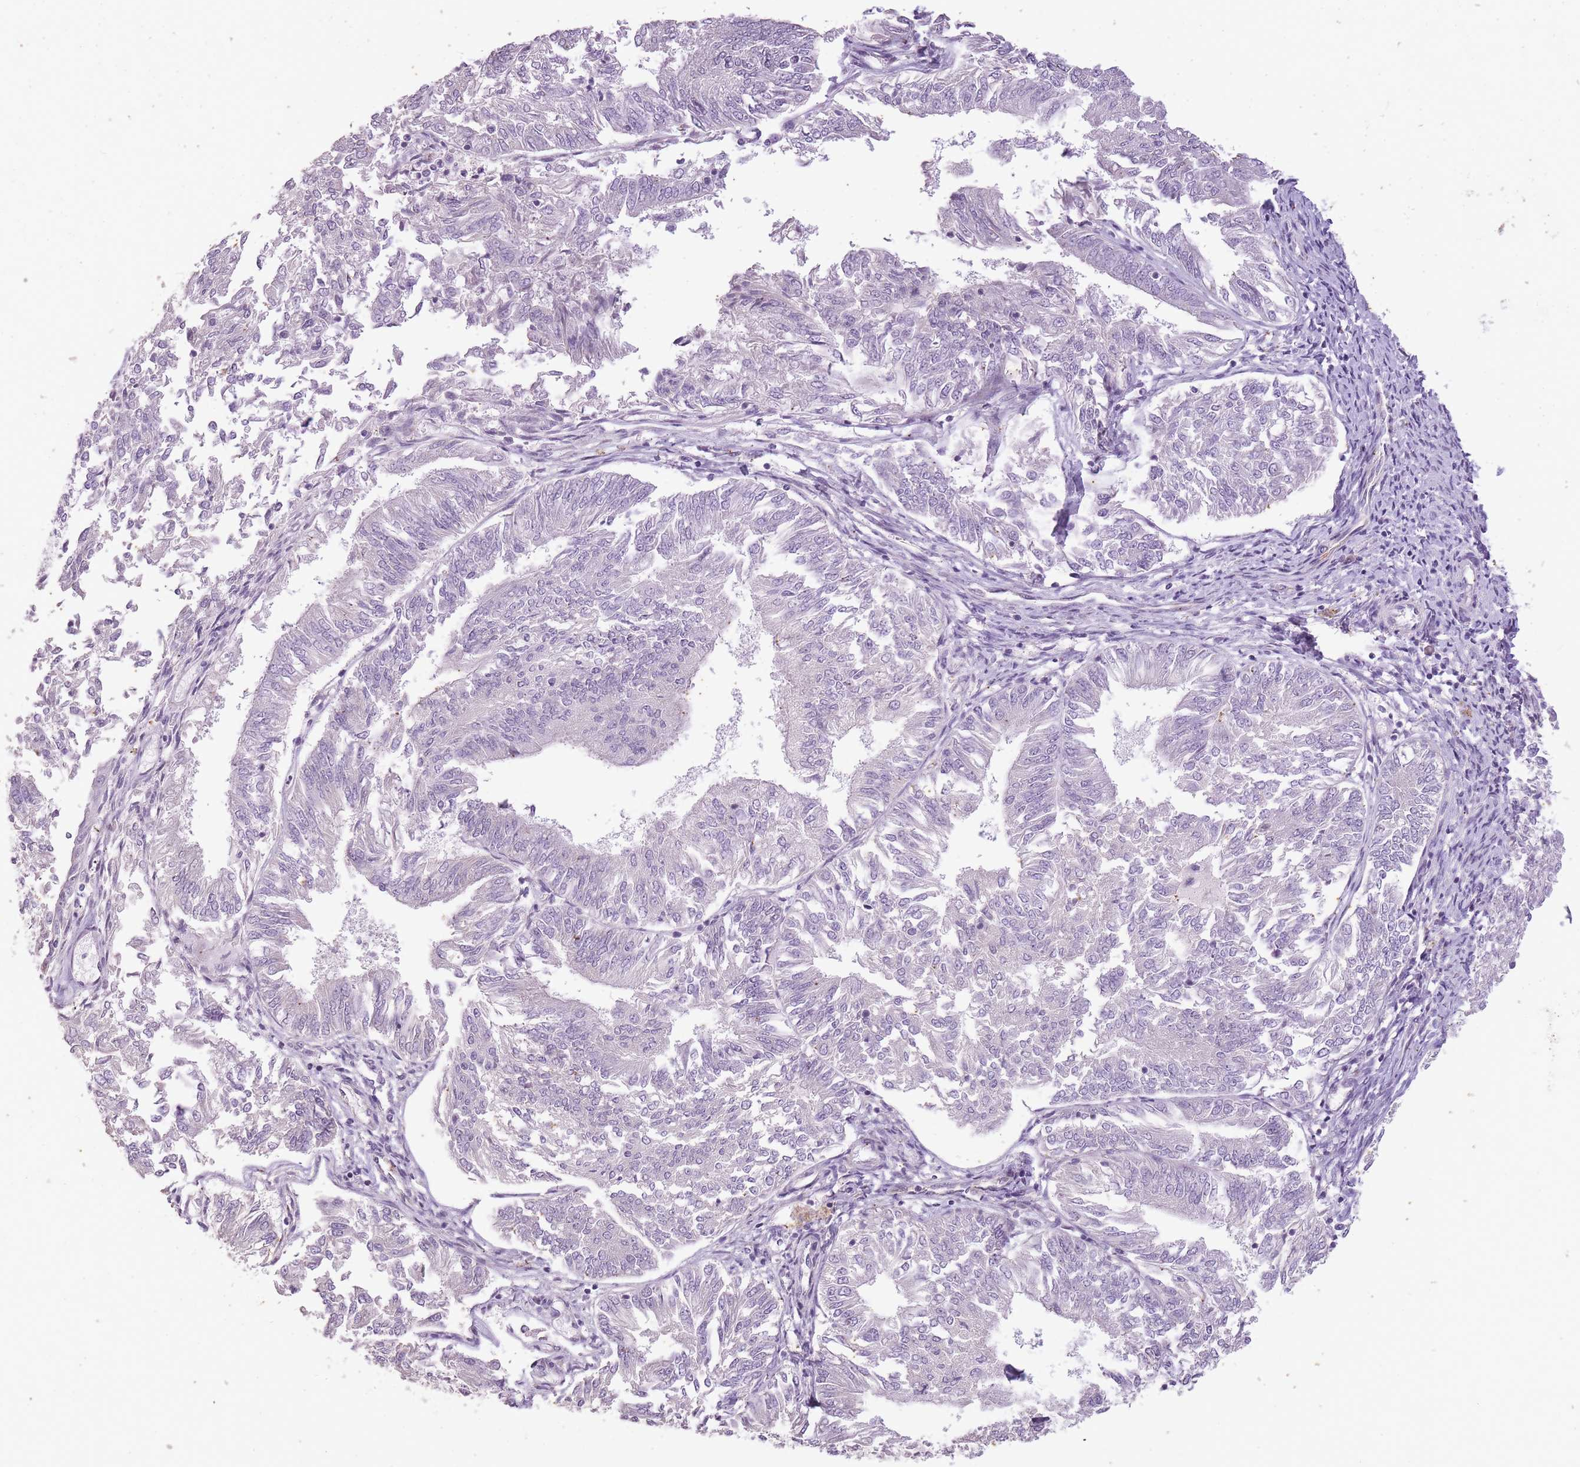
{"staining": {"intensity": "negative", "quantity": "none", "location": "none"}, "tissue": "endometrial cancer", "cell_type": "Tumor cells", "image_type": "cancer", "snomed": [{"axis": "morphology", "description": "Adenocarcinoma, NOS"}, {"axis": "topography", "description": "Endometrium"}], "caption": "Human endometrial cancer (adenocarcinoma) stained for a protein using IHC displays no expression in tumor cells.", "gene": "CNTNAP3", "patient": {"sex": "female", "age": 58}}